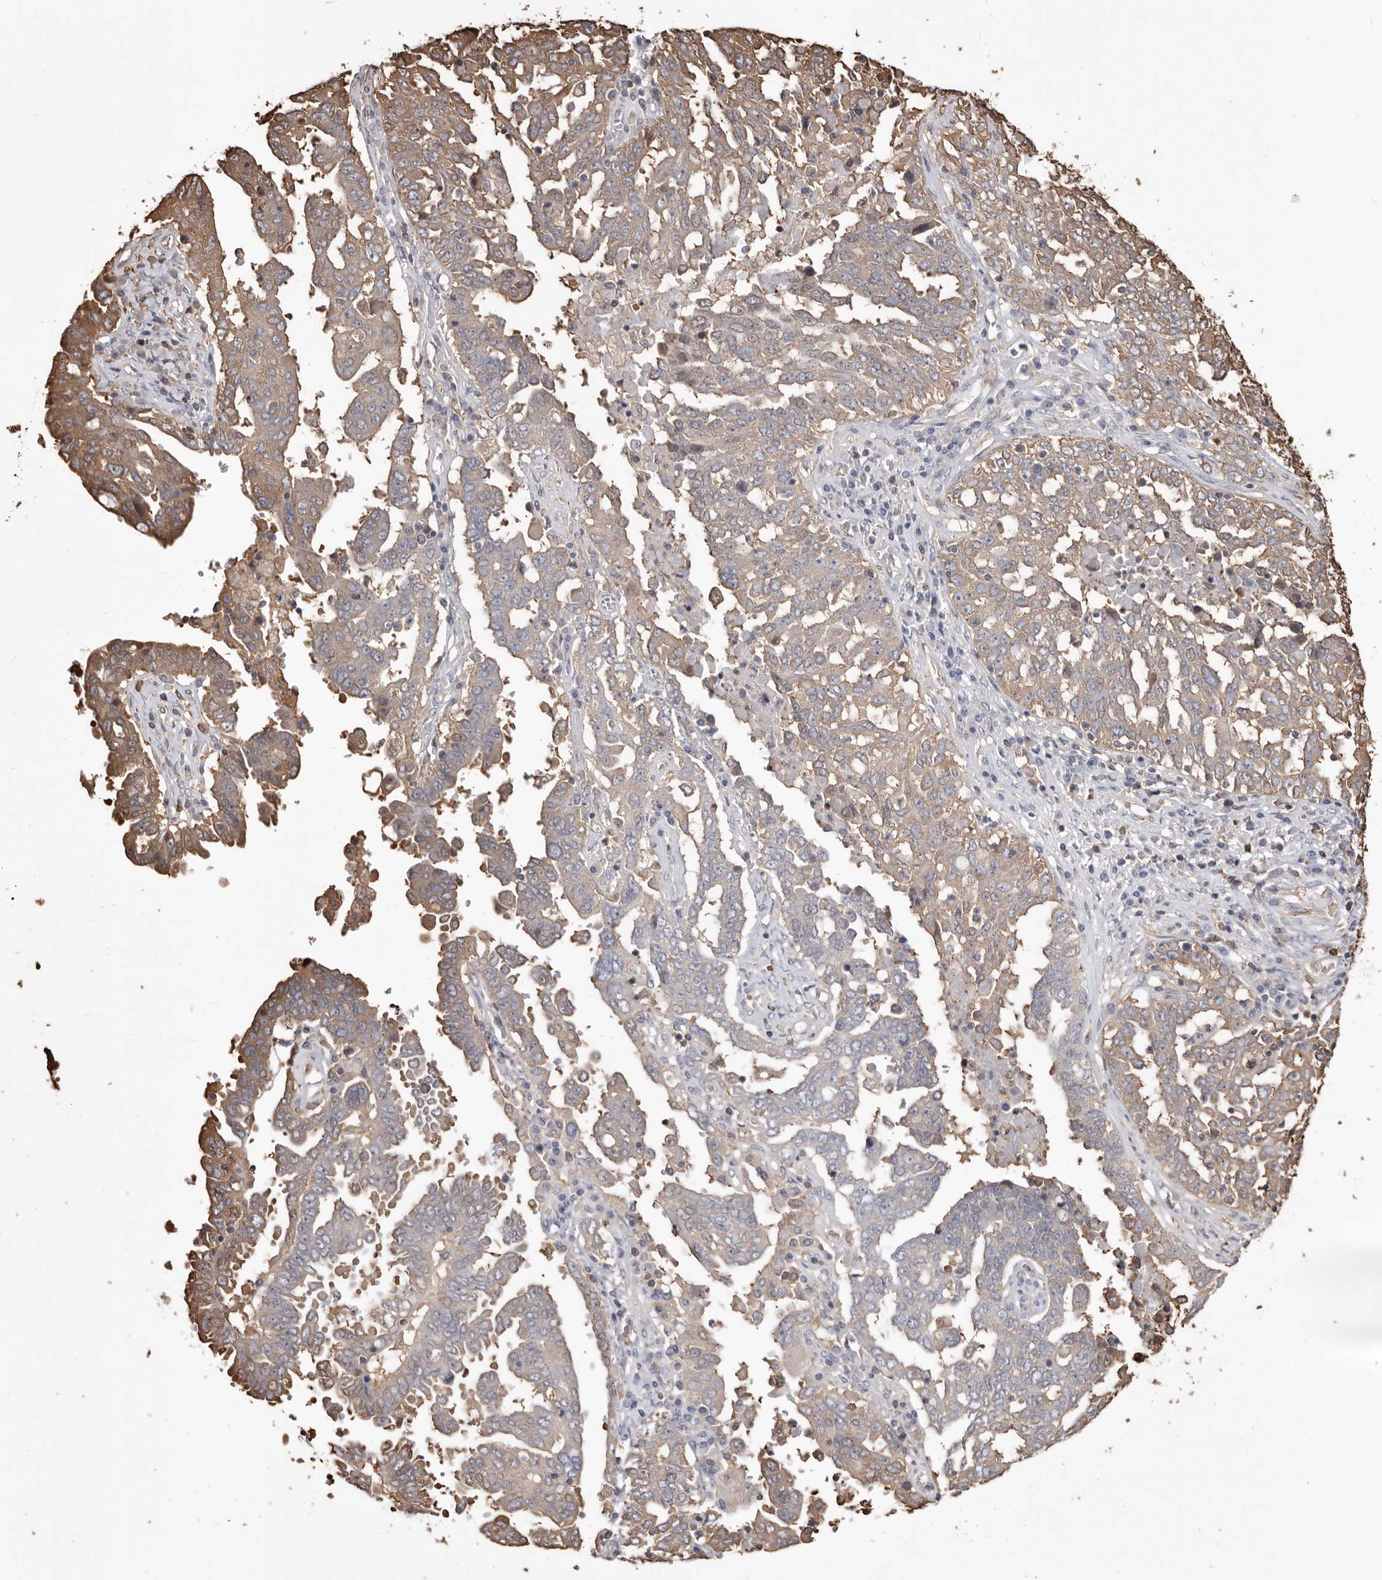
{"staining": {"intensity": "moderate", "quantity": "<25%", "location": "cytoplasmic/membranous"}, "tissue": "ovarian cancer", "cell_type": "Tumor cells", "image_type": "cancer", "snomed": [{"axis": "morphology", "description": "Carcinoma, endometroid"}, {"axis": "topography", "description": "Ovary"}], "caption": "Immunohistochemical staining of human ovarian cancer (endometroid carcinoma) reveals moderate cytoplasmic/membranous protein positivity in approximately <25% of tumor cells.", "gene": "PKM", "patient": {"sex": "female", "age": 62}}